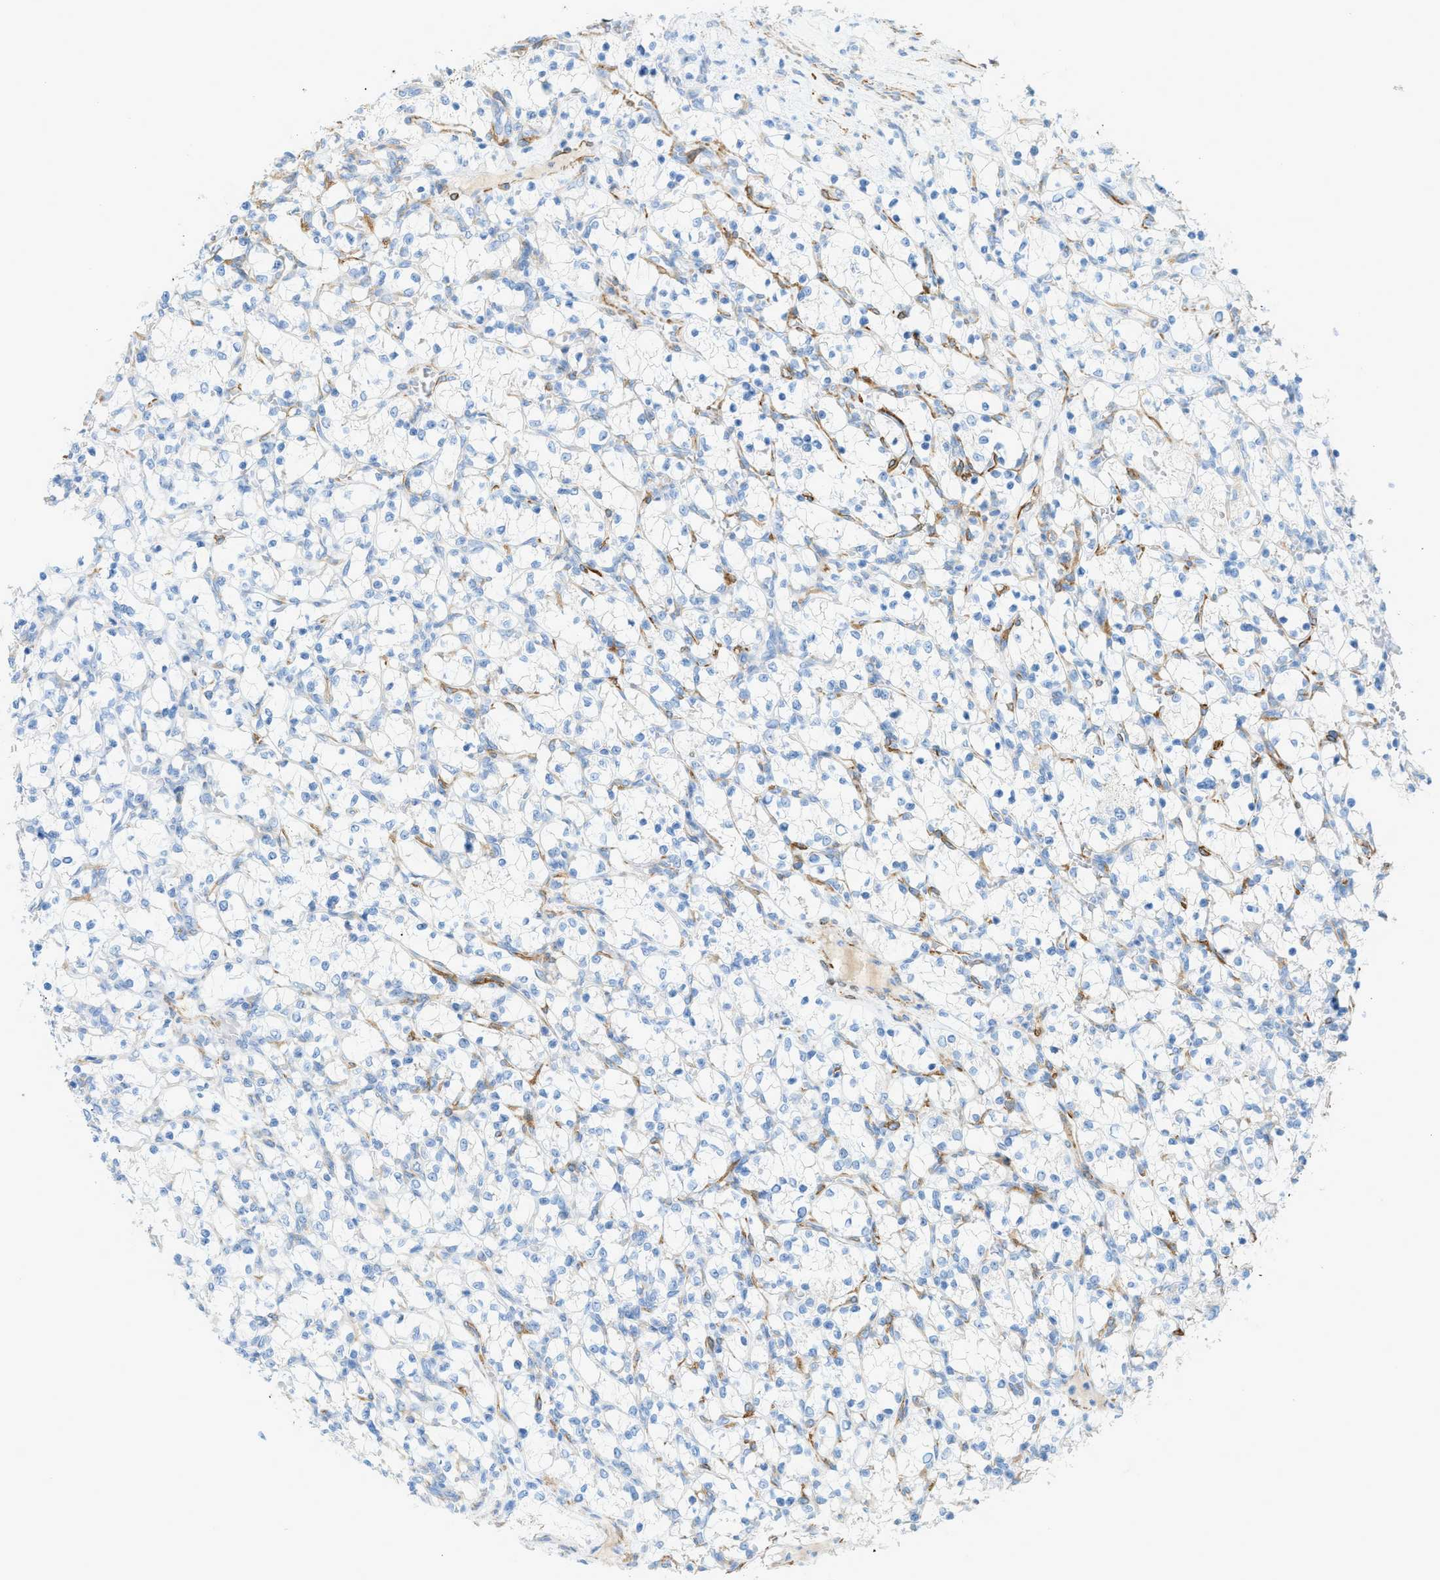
{"staining": {"intensity": "negative", "quantity": "none", "location": "none"}, "tissue": "renal cancer", "cell_type": "Tumor cells", "image_type": "cancer", "snomed": [{"axis": "morphology", "description": "Adenocarcinoma, NOS"}, {"axis": "topography", "description": "Kidney"}], "caption": "Image shows no protein staining in tumor cells of renal adenocarcinoma tissue.", "gene": "MYH11", "patient": {"sex": "female", "age": 69}}